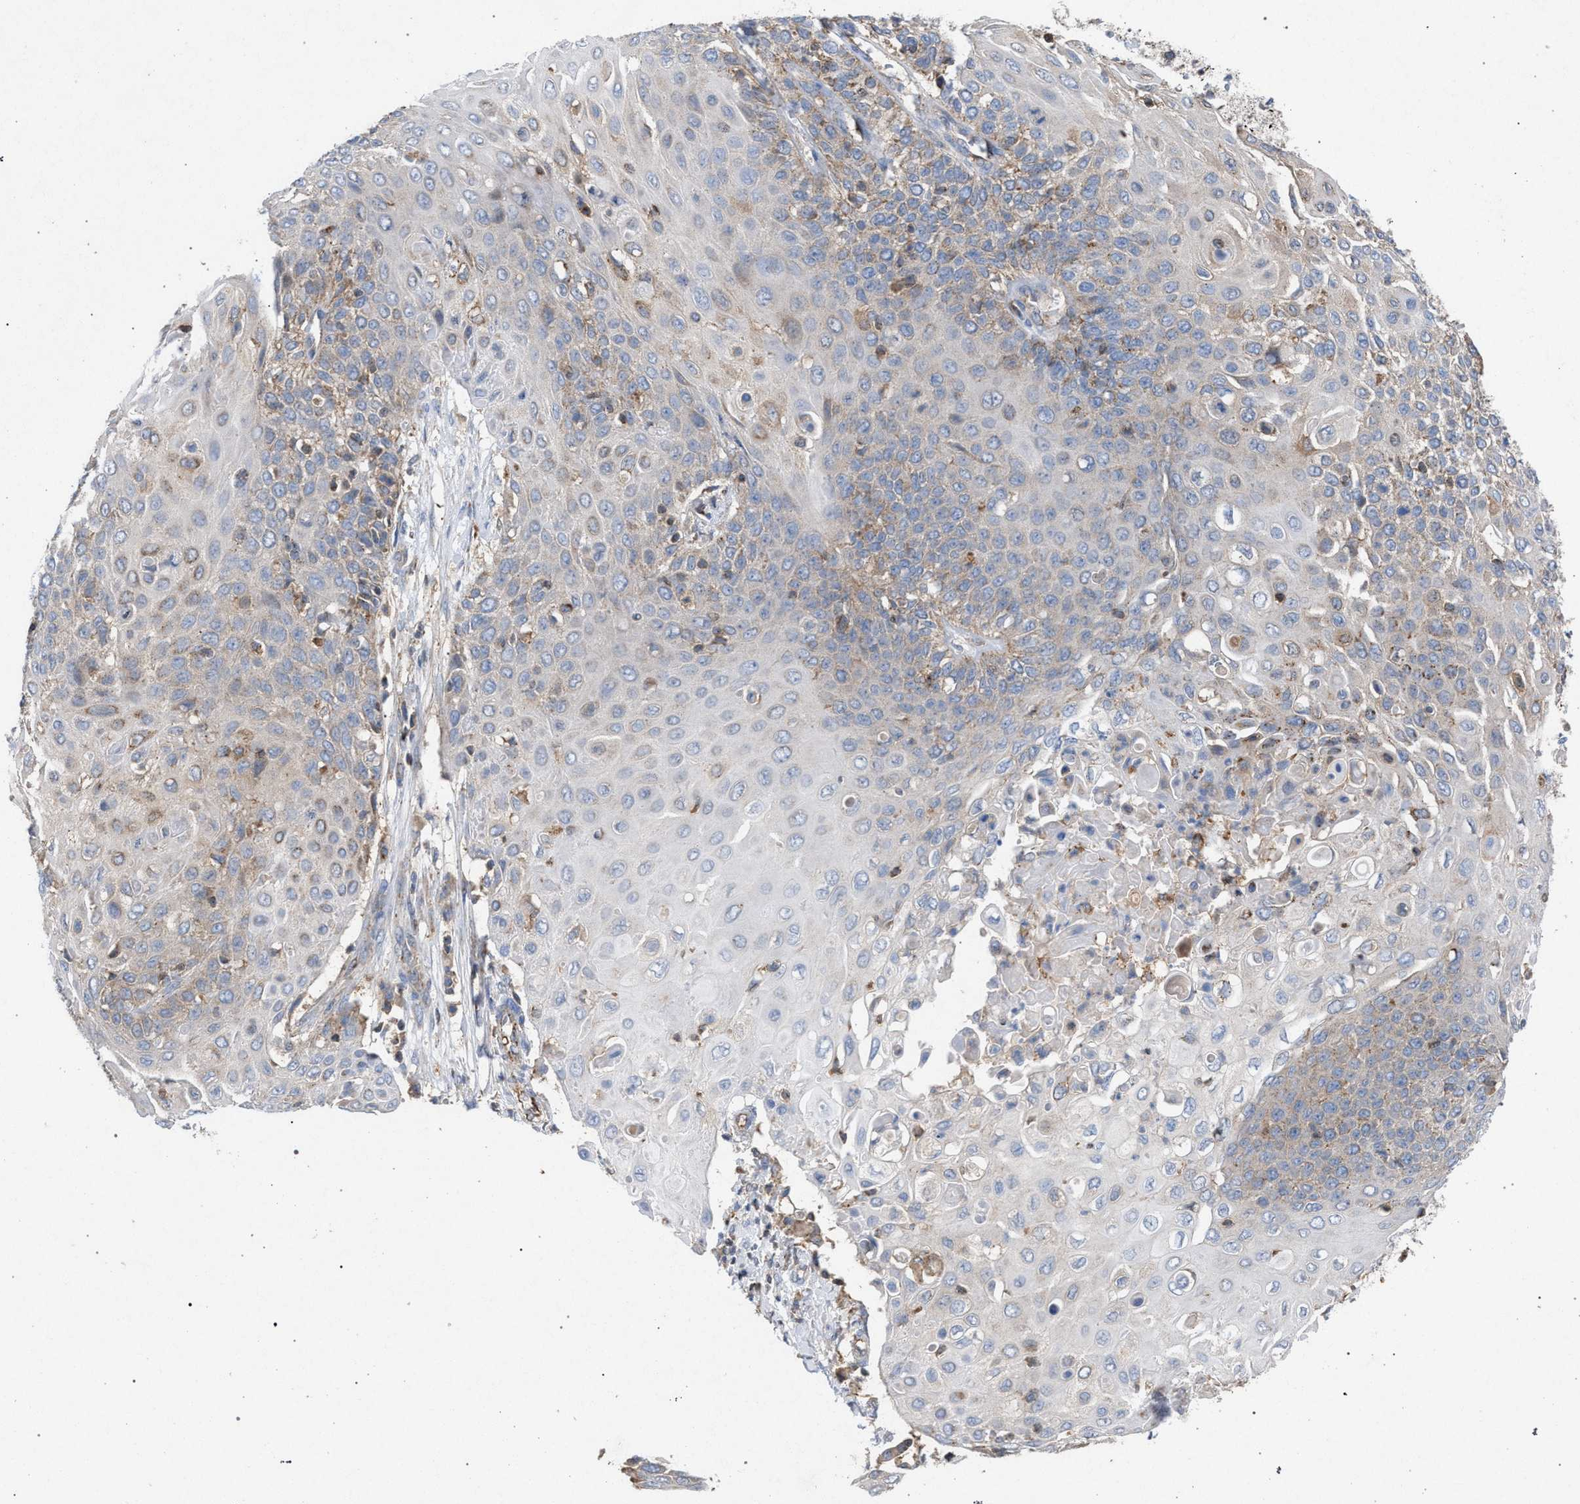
{"staining": {"intensity": "weak", "quantity": "<25%", "location": "cytoplasmic/membranous"}, "tissue": "cervical cancer", "cell_type": "Tumor cells", "image_type": "cancer", "snomed": [{"axis": "morphology", "description": "Squamous cell carcinoma, NOS"}, {"axis": "topography", "description": "Cervix"}], "caption": "Tumor cells show no significant protein staining in cervical squamous cell carcinoma.", "gene": "VPS13A", "patient": {"sex": "female", "age": 39}}